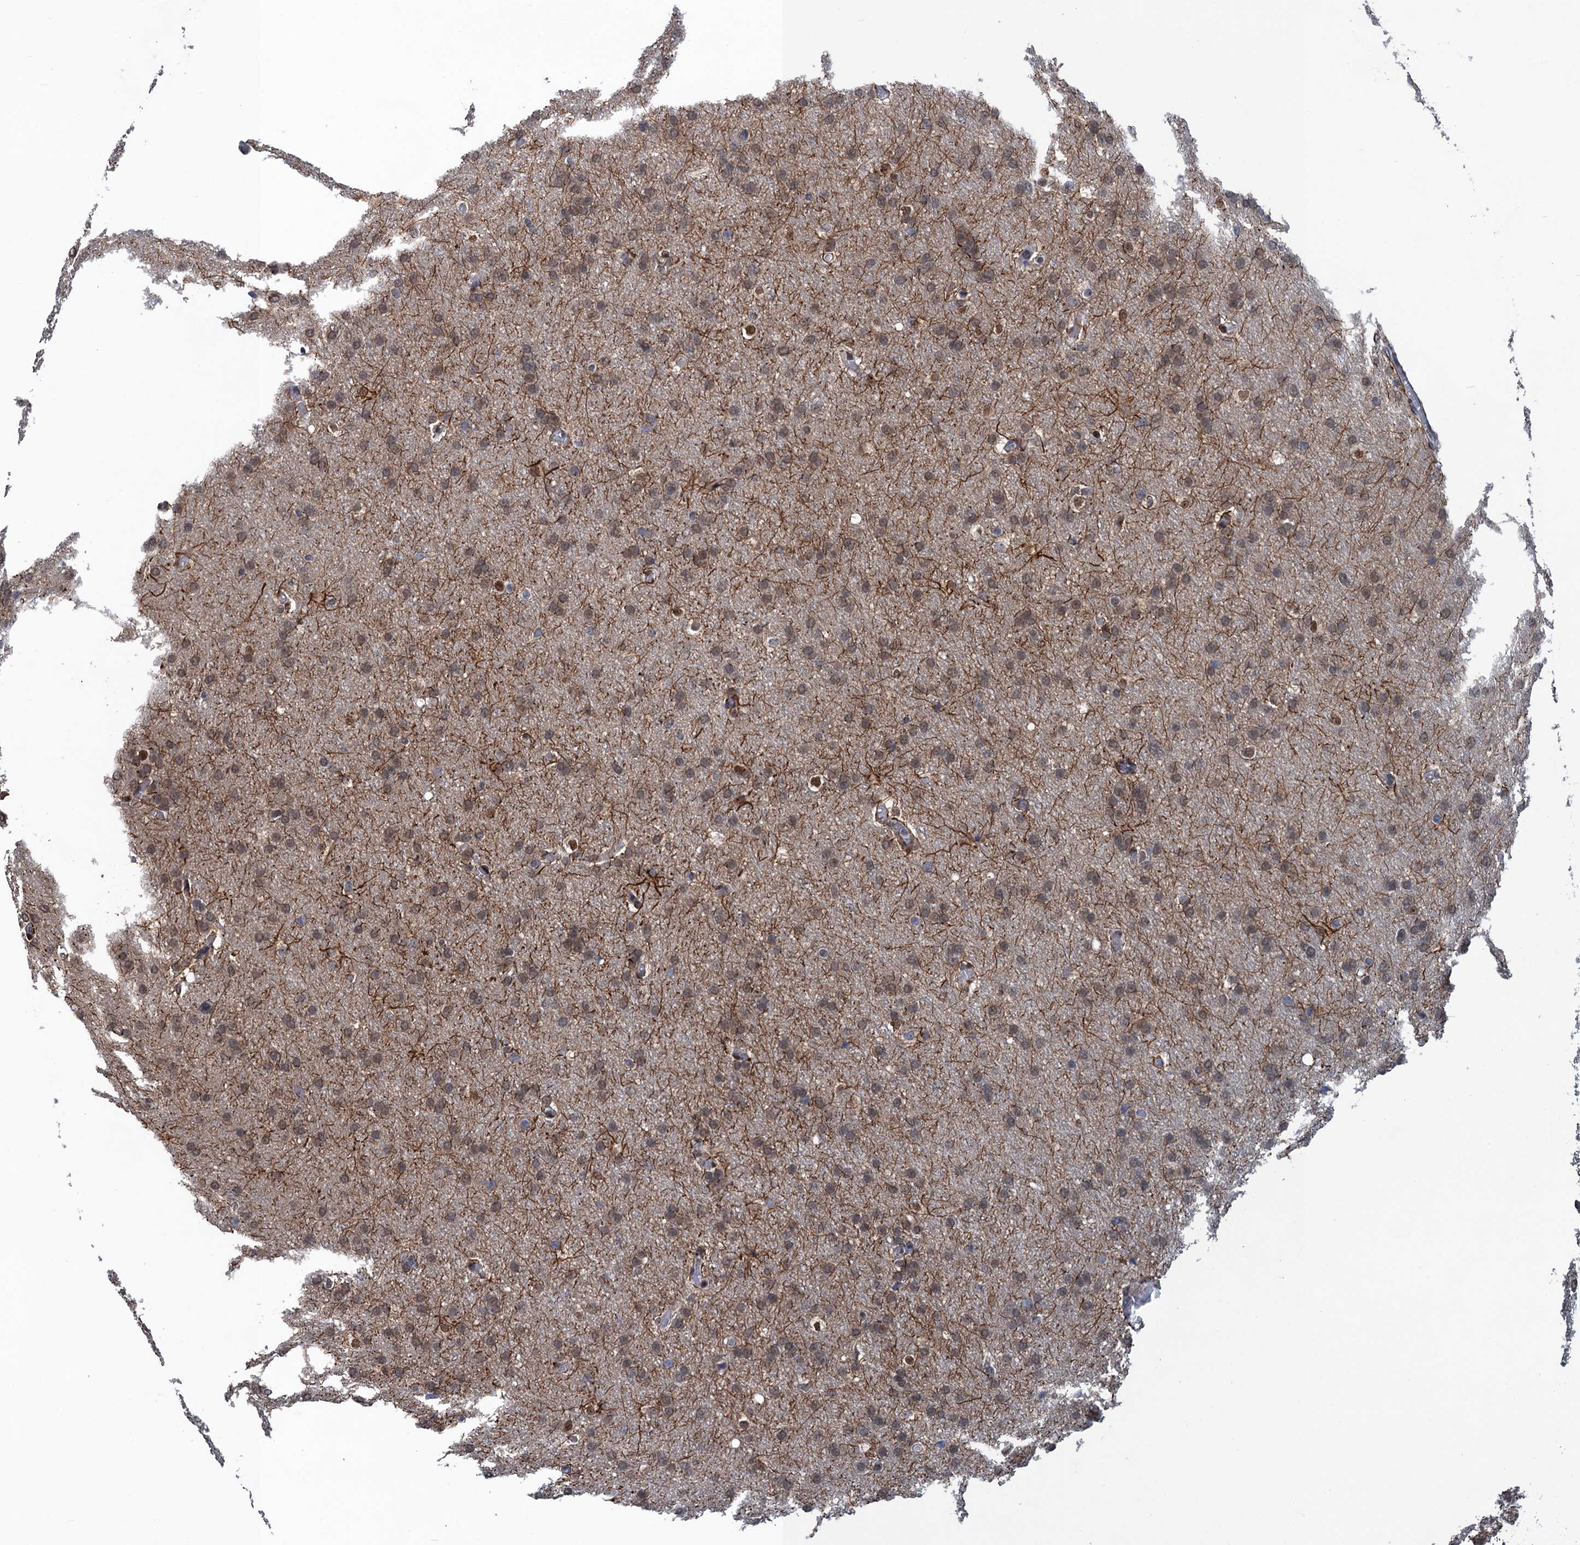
{"staining": {"intensity": "moderate", "quantity": ">75%", "location": "nuclear"}, "tissue": "glioma", "cell_type": "Tumor cells", "image_type": "cancer", "snomed": [{"axis": "morphology", "description": "Glioma, malignant, High grade"}, {"axis": "topography", "description": "Cerebral cortex"}], "caption": "Approximately >75% of tumor cells in malignant high-grade glioma reveal moderate nuclear protein expression as visualized by brown immunohistochemical staining.", "gene": "SAE1", "patient": {"sex": "female", "age": 36}}